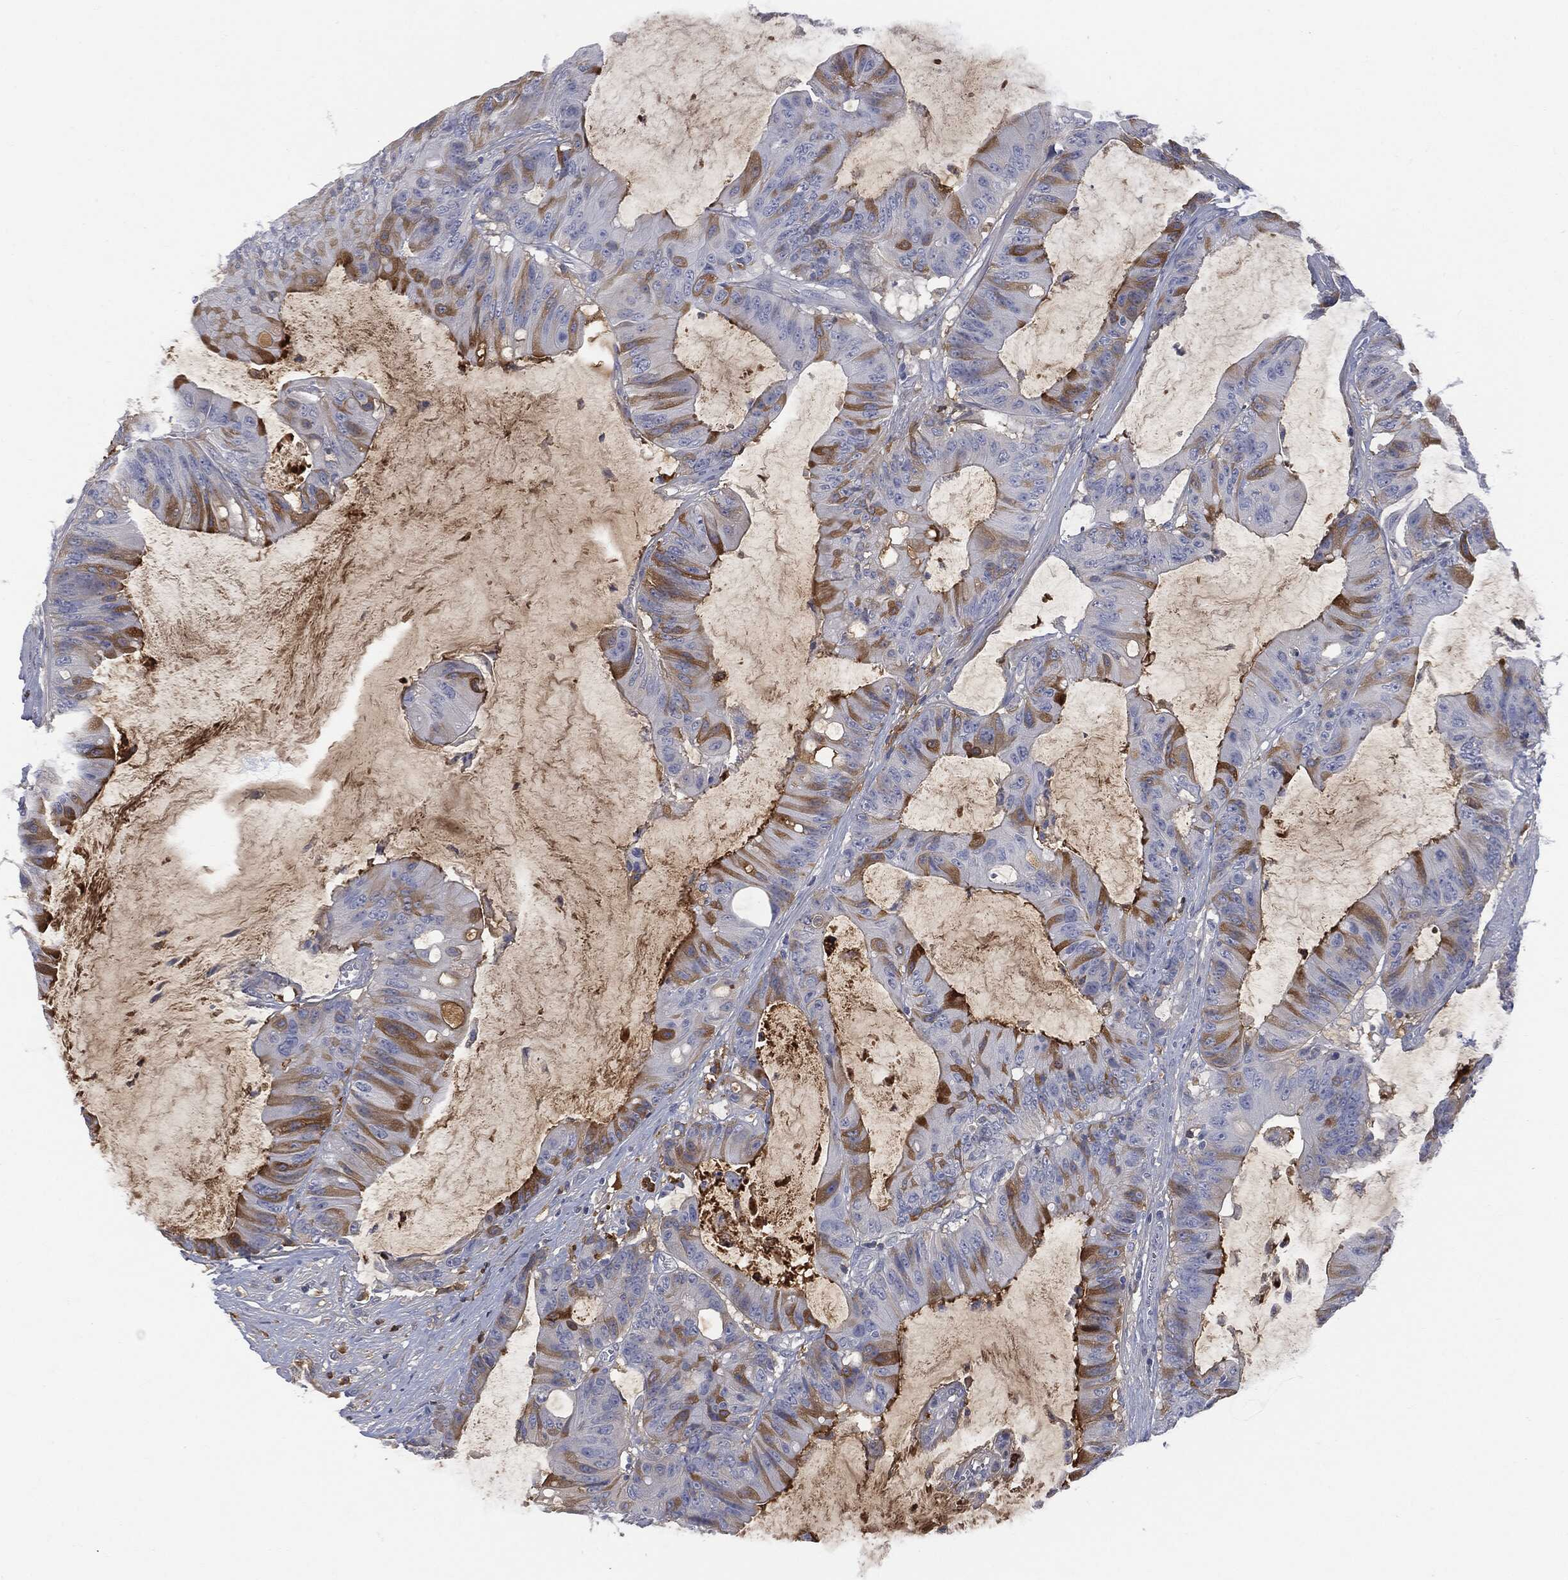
{"staining": {"intensity": "moderate", "quantity": "25%-75%", "location": "cytoplasmic/membranous"}, "tissue": "colorectal cancer", "cell_type": "Tumor cells", "image_type": "cancer", "snomed": [{"axis": "morphology", "description": "Adenocarcinoma, NOS"}, {"axis": "topography", "description": "Colon"}], "caption": "Adenocarcinoma (colorectal) tissue shows moderate cytoplasmic/membranous expression in about 25%-75% of tumor cells, visualized by immunohistochemistry. The staining is performed using DAB brown chromogen to label protein expression. The nuclei are counter-stained blue using hematoxylin.", "gene": "BTK", "patient": {"sex": "female", "age": 69}}